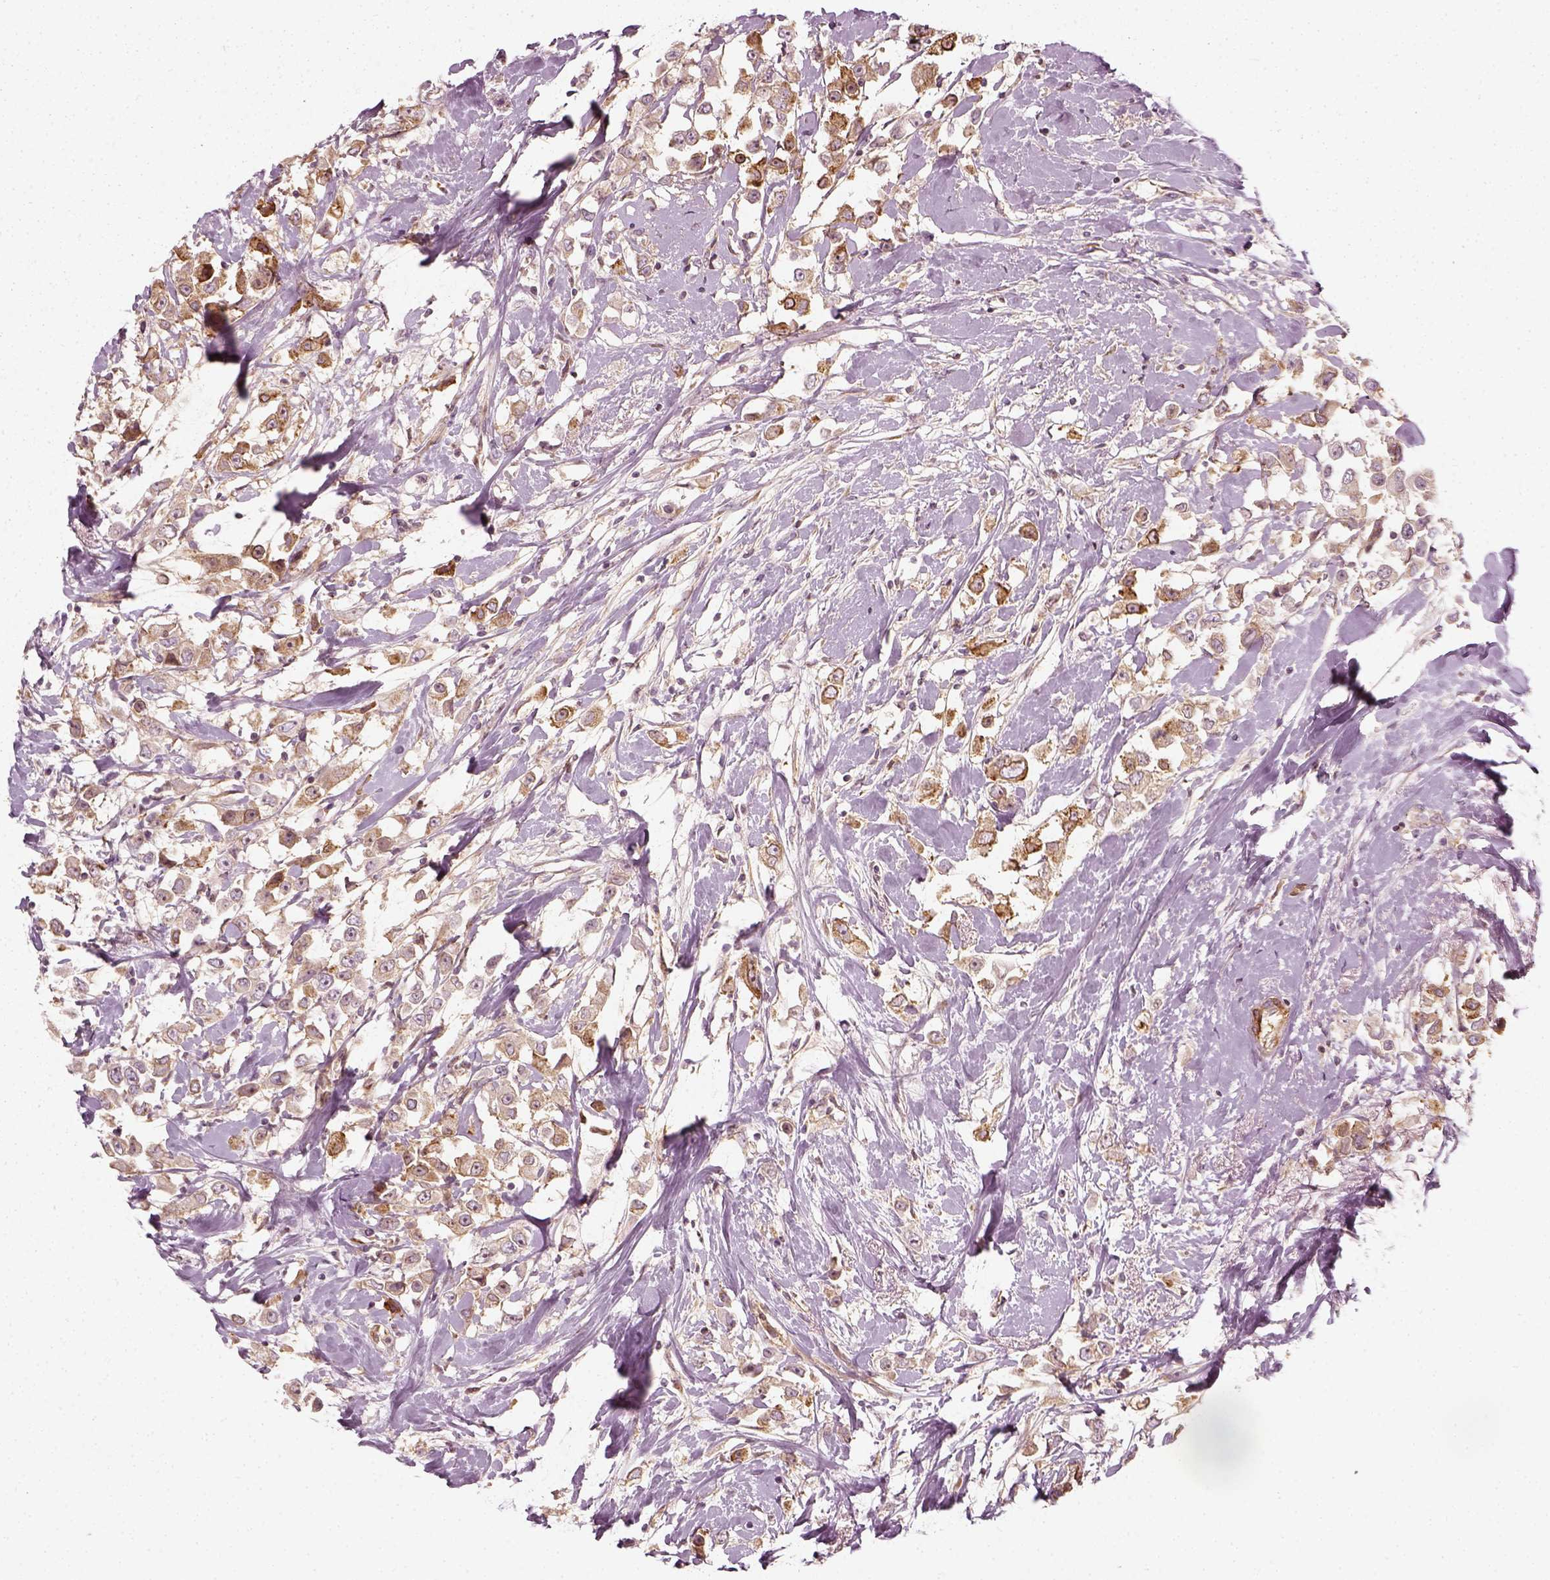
{"staining": {"intensity": "moderate", "quantity": ">75%", "location": "cytoplasmic/membranous"}, "tissue": "breast cancer", "cell_type": "Tumor cells", "image_type": "cancer", "snomed": [{"axis": "morphology", "description": "Duct carcinoma"}, {"axis": "topography", "description": "Breast"}], "caption": "This is an image of IHC staining of breast cancer (infiltrating ductal carcinoma), which shows moderate positivity in the cytoplasmic/membranous of tumor cells.", "gene": "NPTN", "patient": {"sex": "female", "age": 61}}